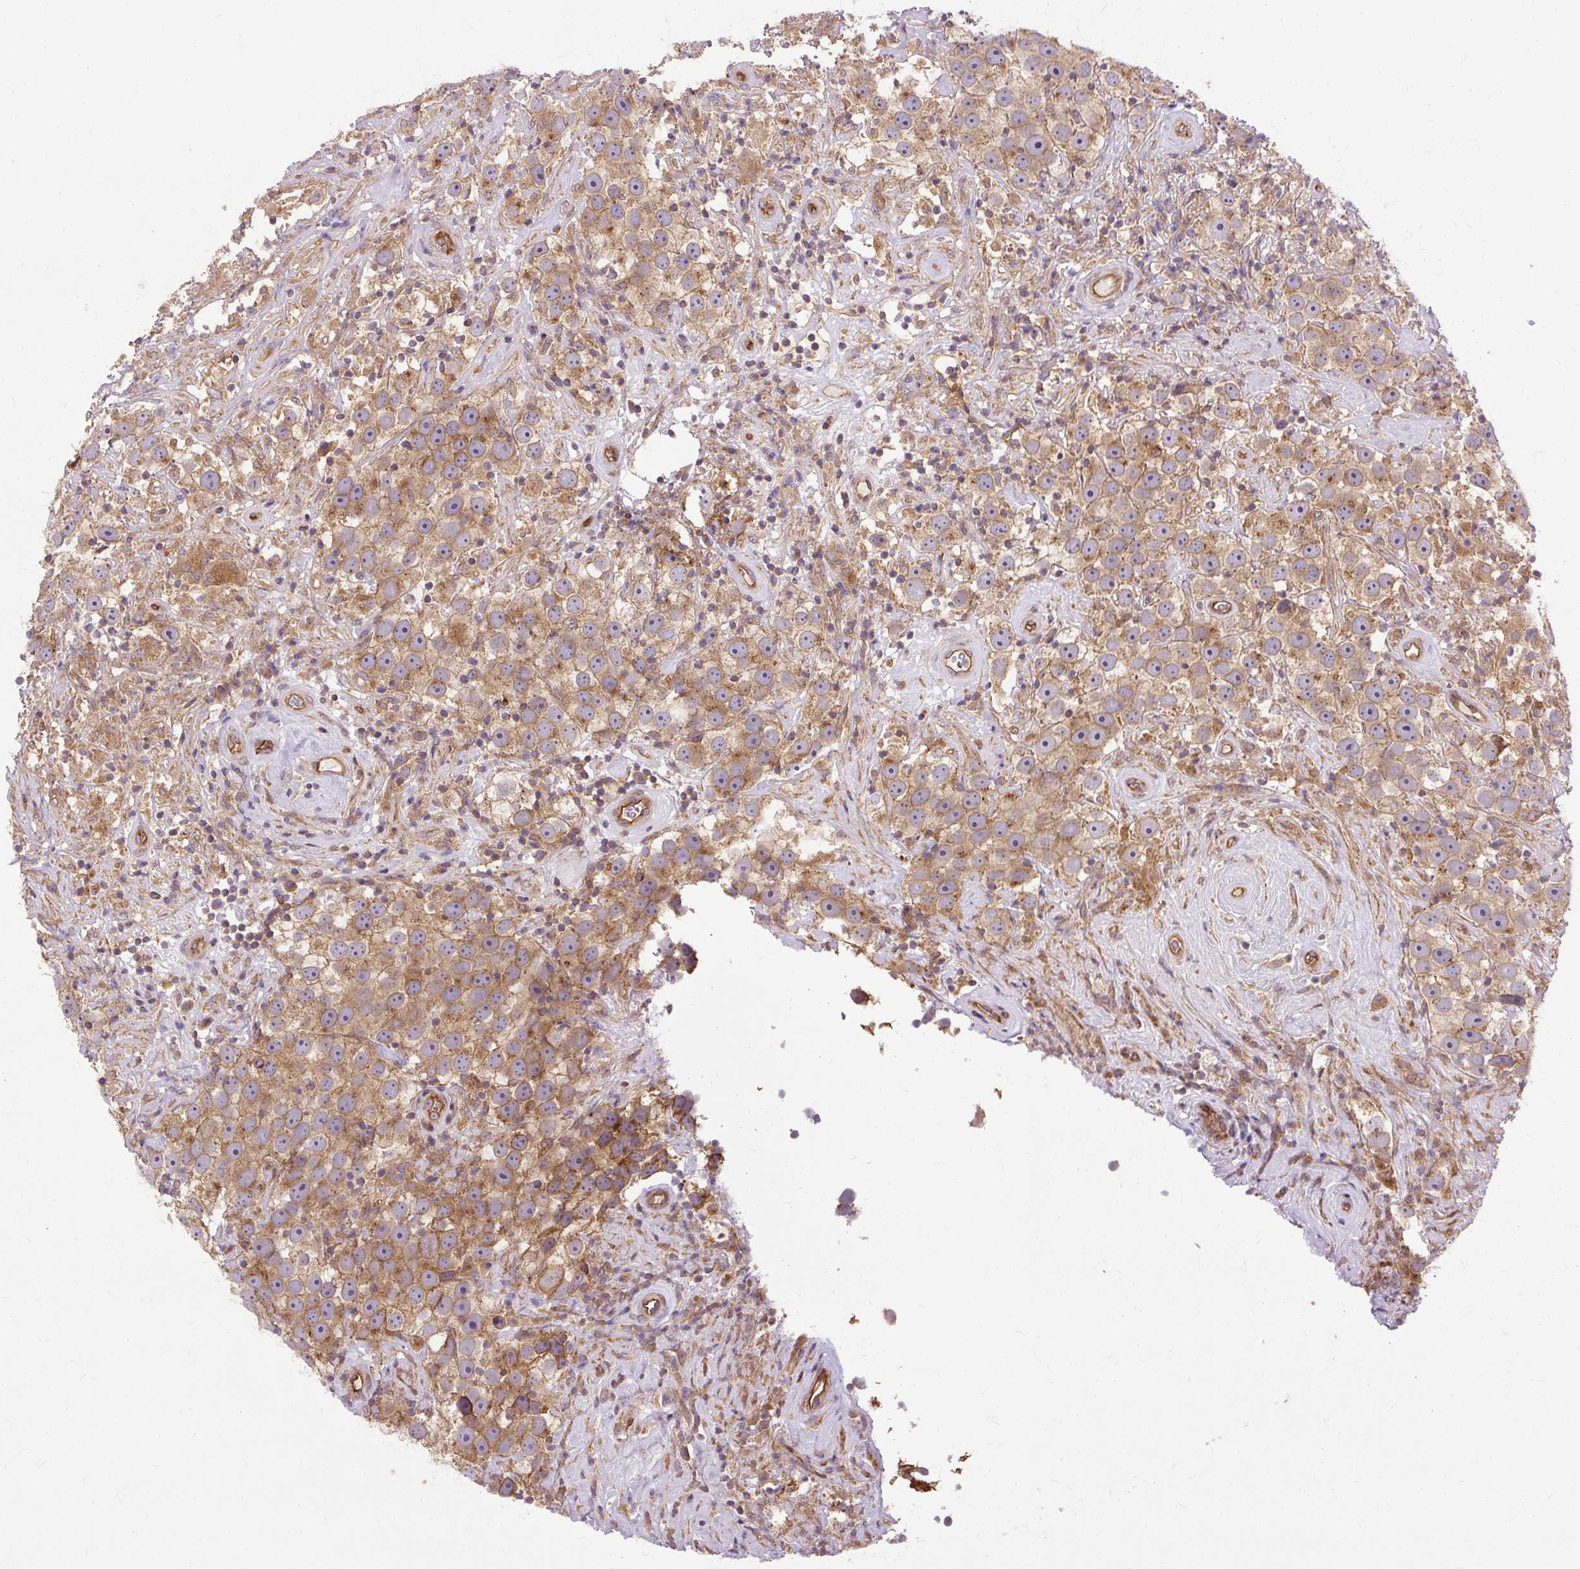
{"staining": {"intensity": "moderate", "quantity": ">75%", "location": "cytoplasmic/membranous"}, "tissue": "testis cancer", "cell_type": "Tumor cells", "image_type": "cancer", "snomed": [{"axis": "morphology", "description": "Seminoma, NOS"}, {"axis": "topography", "description": "Testis"}], "caption": "Moderate cytoplasmic/membranous expression is present in approximately >75% of tumor cells in testis seminoma.", "gene": "CCDC93", "patient": {"sex": "male", "age": 49}}